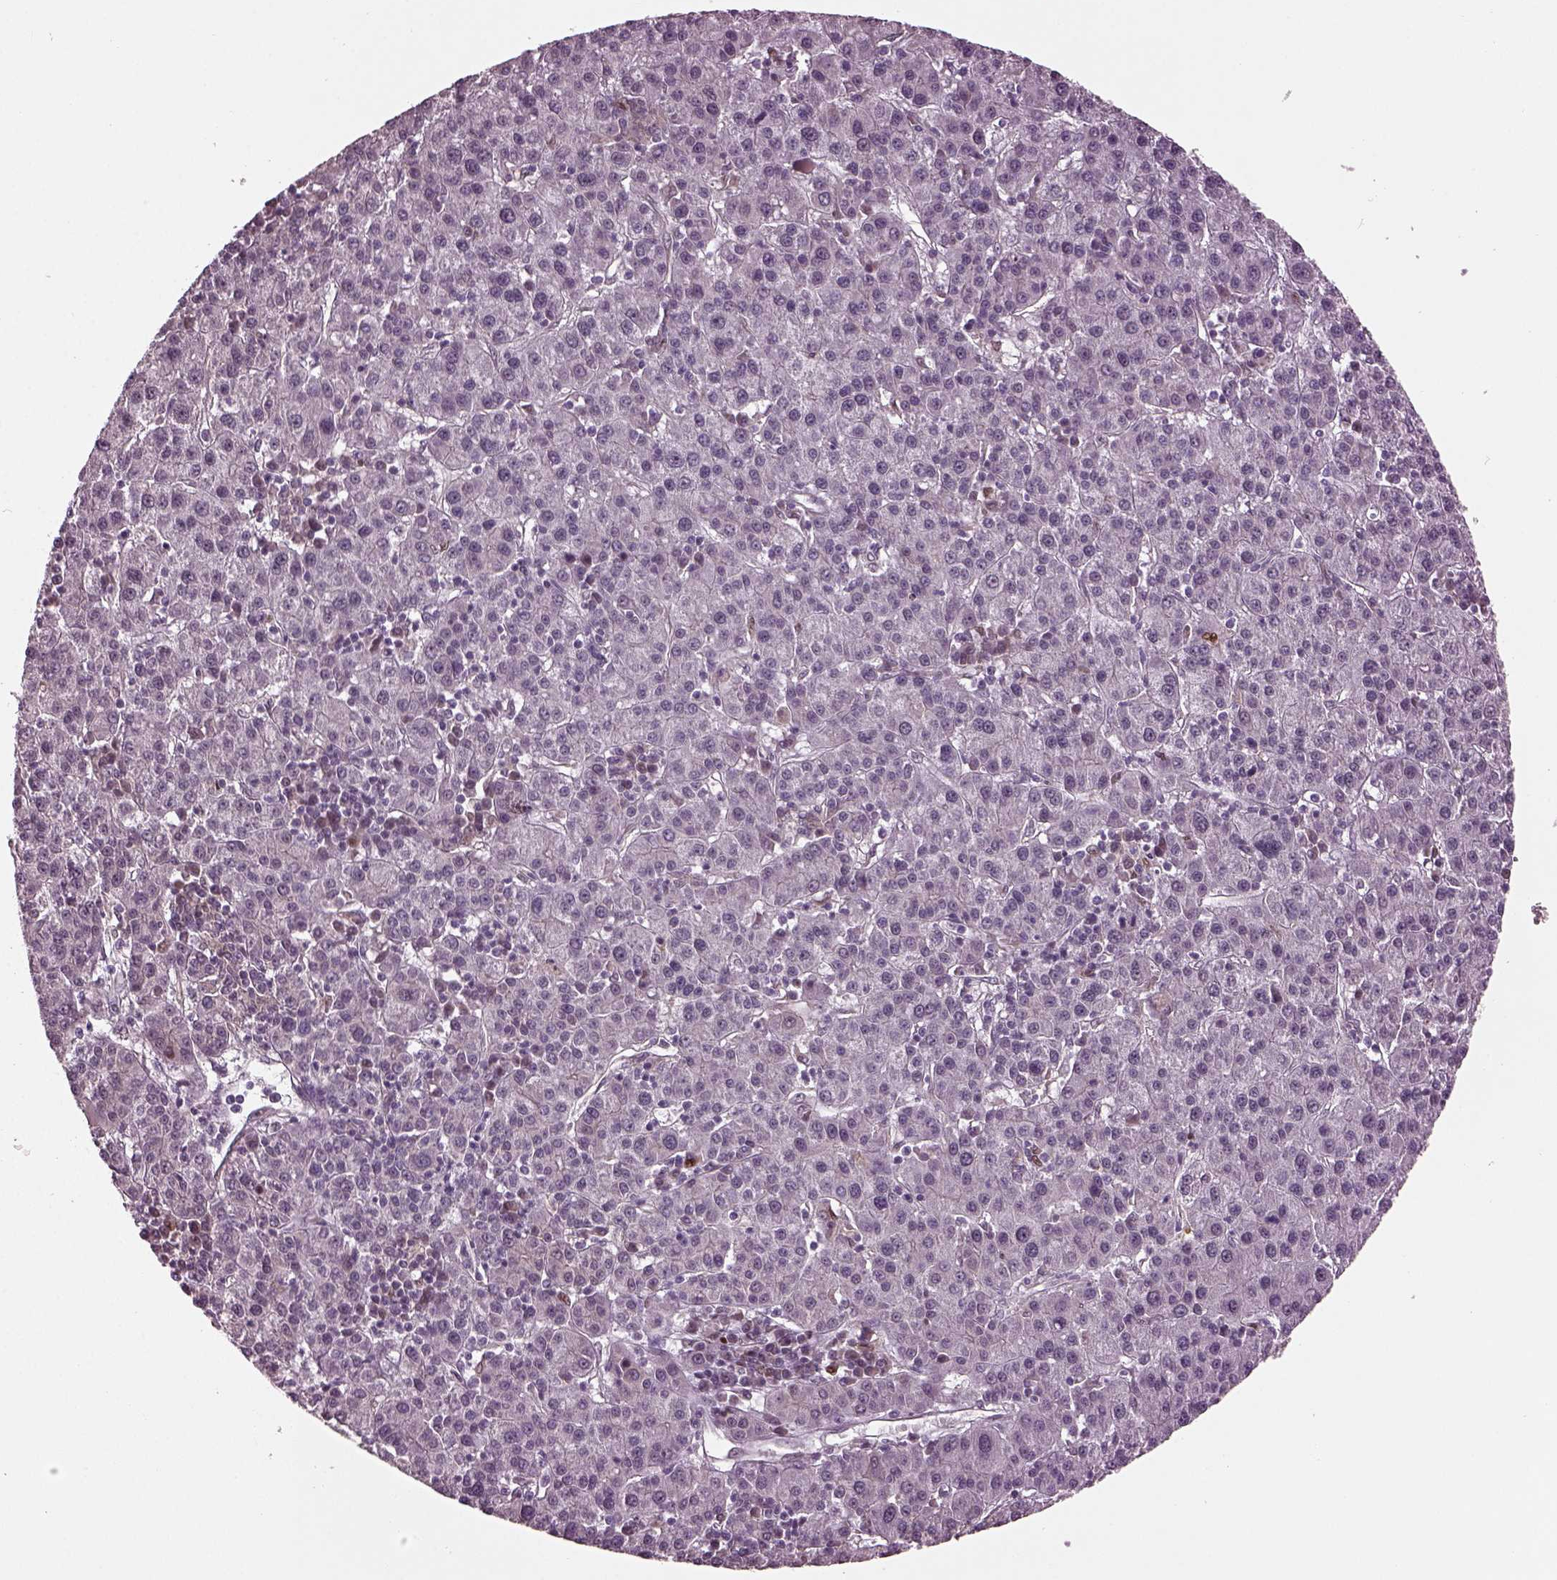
{"staining": {"intensity": "negative", "quantity": "none", "location": "none"}, "tissue": "liver cancer", "cell_type": "Tumor cells", "image_type": "cancer", "snomed": [{"axis": "morphology", "description": "Carcinoma, Hepatocellular, NOS"}, {"axis": "topography", "description": "Liver"}], "caption": "The micrograph reveals no significant positivity in tumor cells of liver hepatocellular carcinoma. Nuclei are stained in blue.", "gene": "RUFY3", "patient": {"sex": "female", "age": 60}}